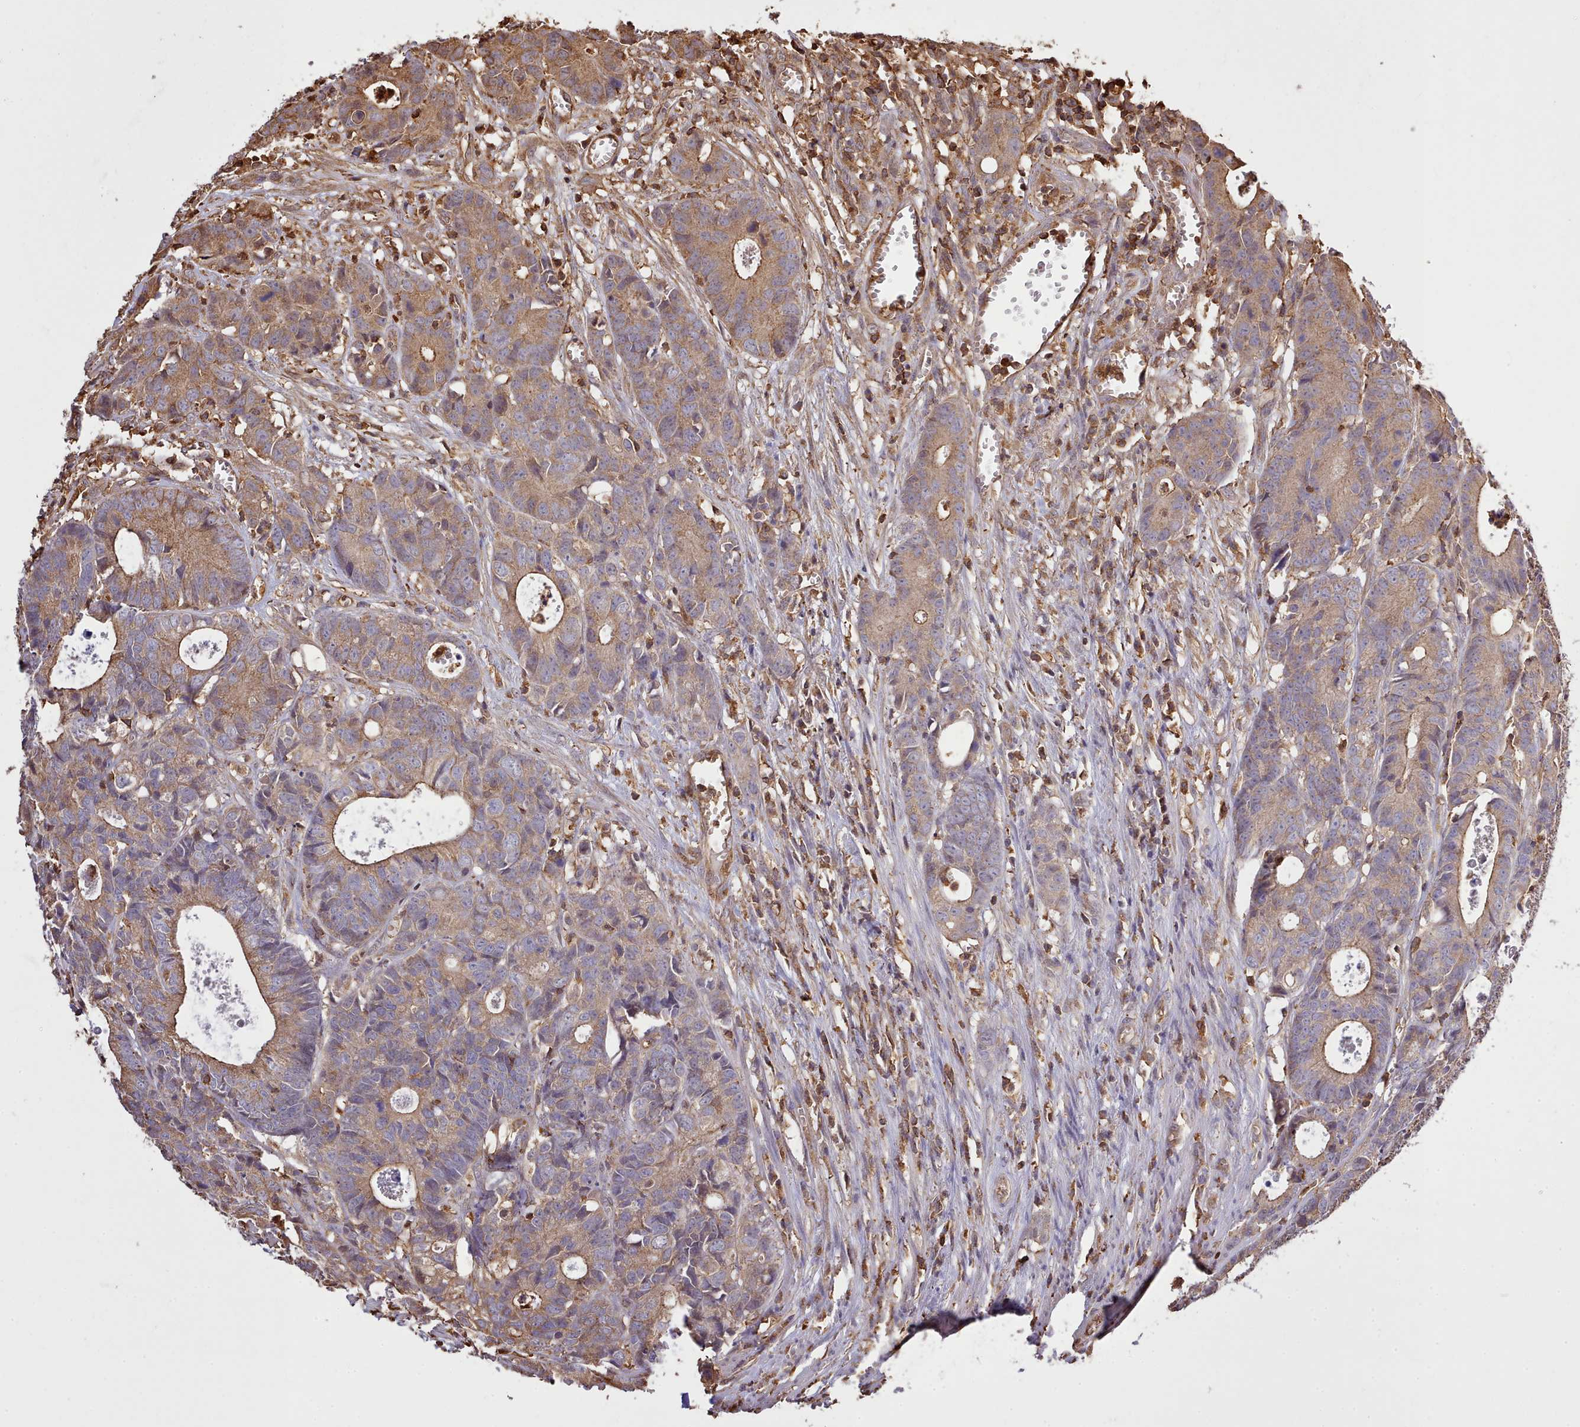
{"staining": {"intensity": "moderate", "quantity": ">75%", "location": "cytoplasmic/membranous"}, "tissue": "colorectal cancer", "cell_type": "Tumor cells", "image_type": "cancer", "snomed": [{"axis": "morphology", "description": "Adenocarcinoma, NOS"}, {"axis": "topography", "description": "Colon"}], "caption": "About >75% of tumor cells in adenocarcinoma (colorectal) show moderate cytoplasmic/membranous protein staining as visualized by brown immunohistochemical staining.", "gene": "CAPZA1", "patient": {"sex": "female", "age": 57}}